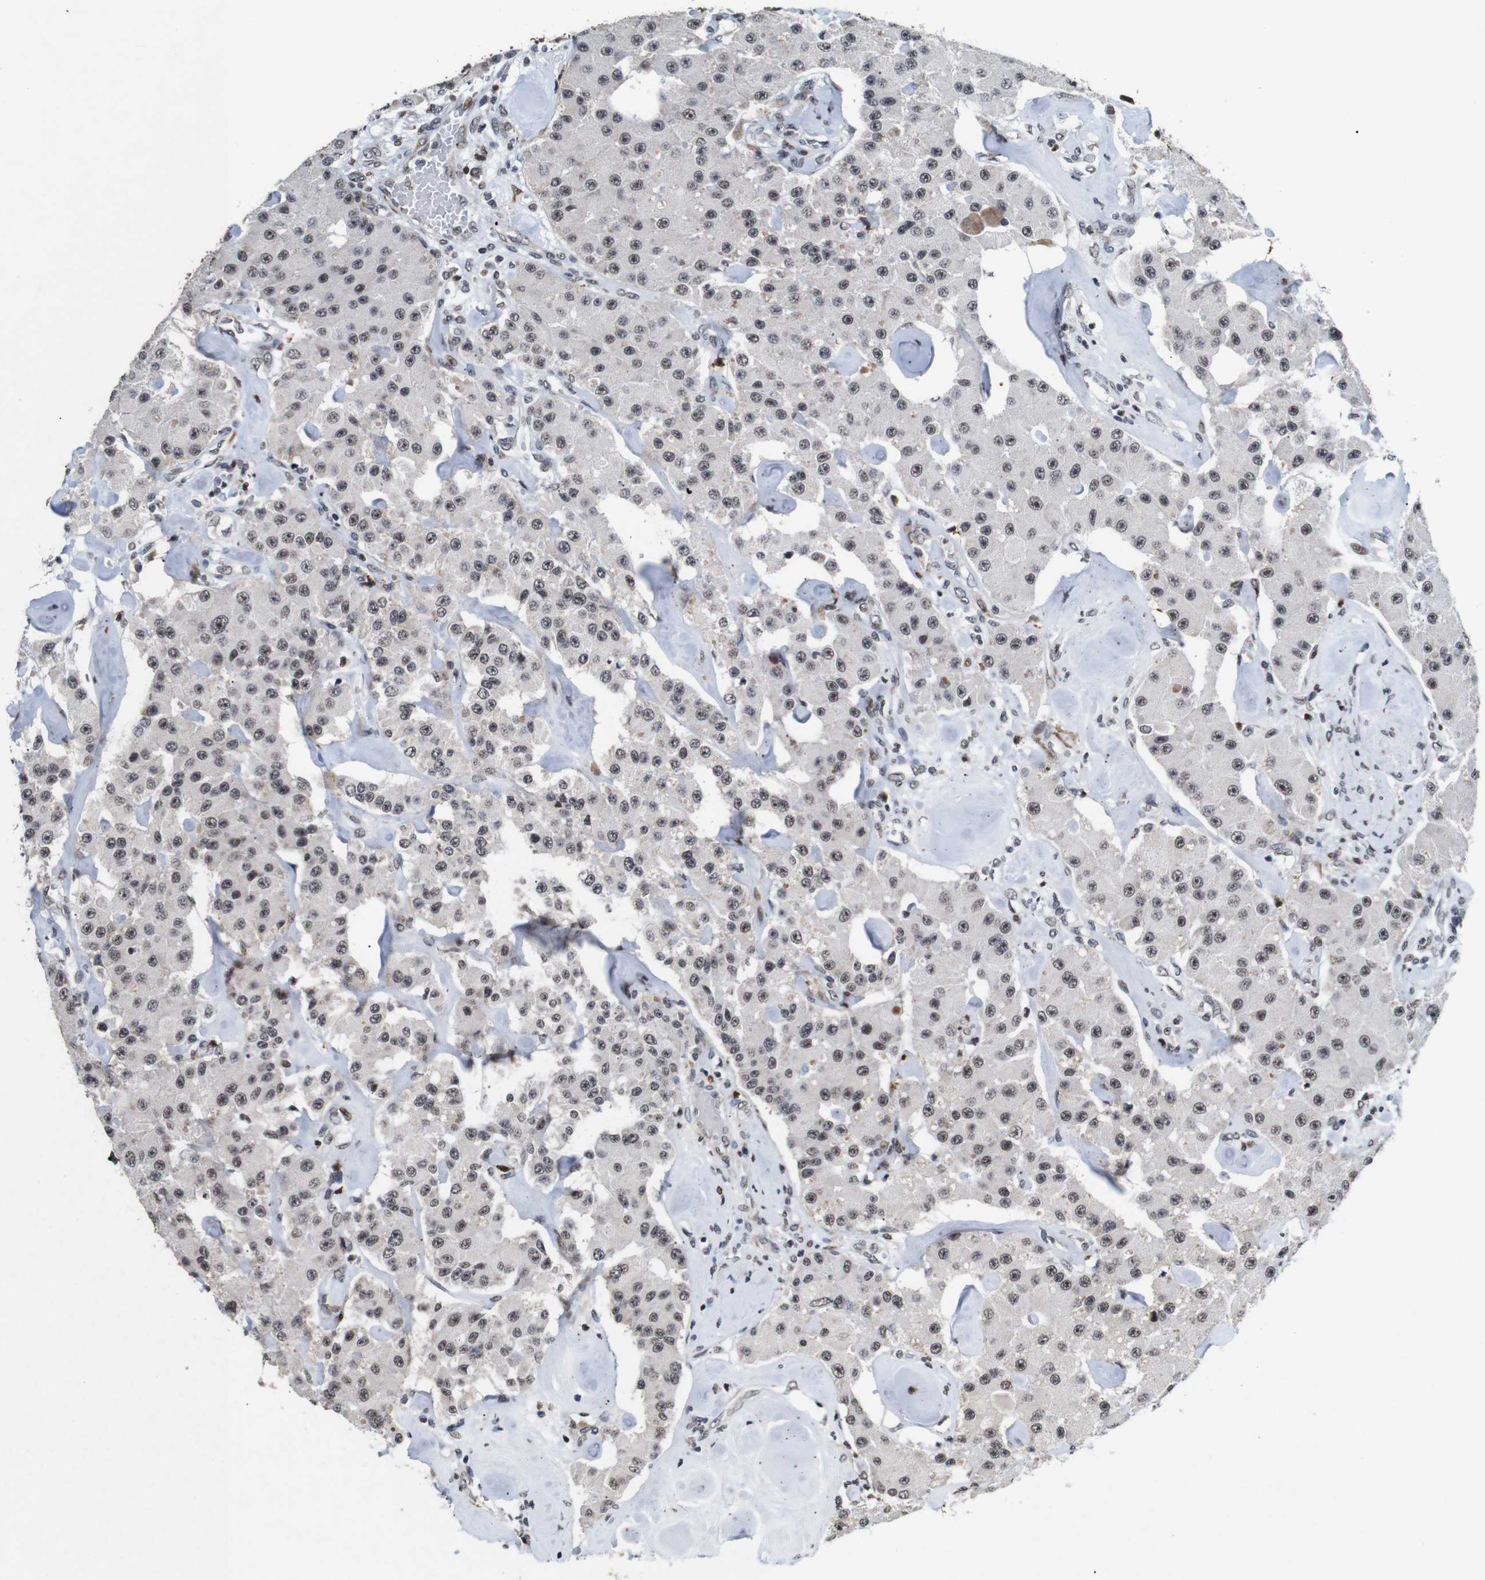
{"staining": {"intensity": "weak", "quantity": ">75%", "location": "nuclear"}, "tissue": "carcinoid", "cell_type": "Tumor cells", "image_type": "cancer", "snomed": [{"axis": "morphology", "description": "Carcinoid, malignant, NOS"}, {"axis": "topography", "description": "Pancreas"}], "caption": "Weak nuclear positivity is identified in approximately >75% of tumor cells in carcinoid (malignant).", "gene": "EIF4G1", "patient": {"sex": "male", "age": 41}}